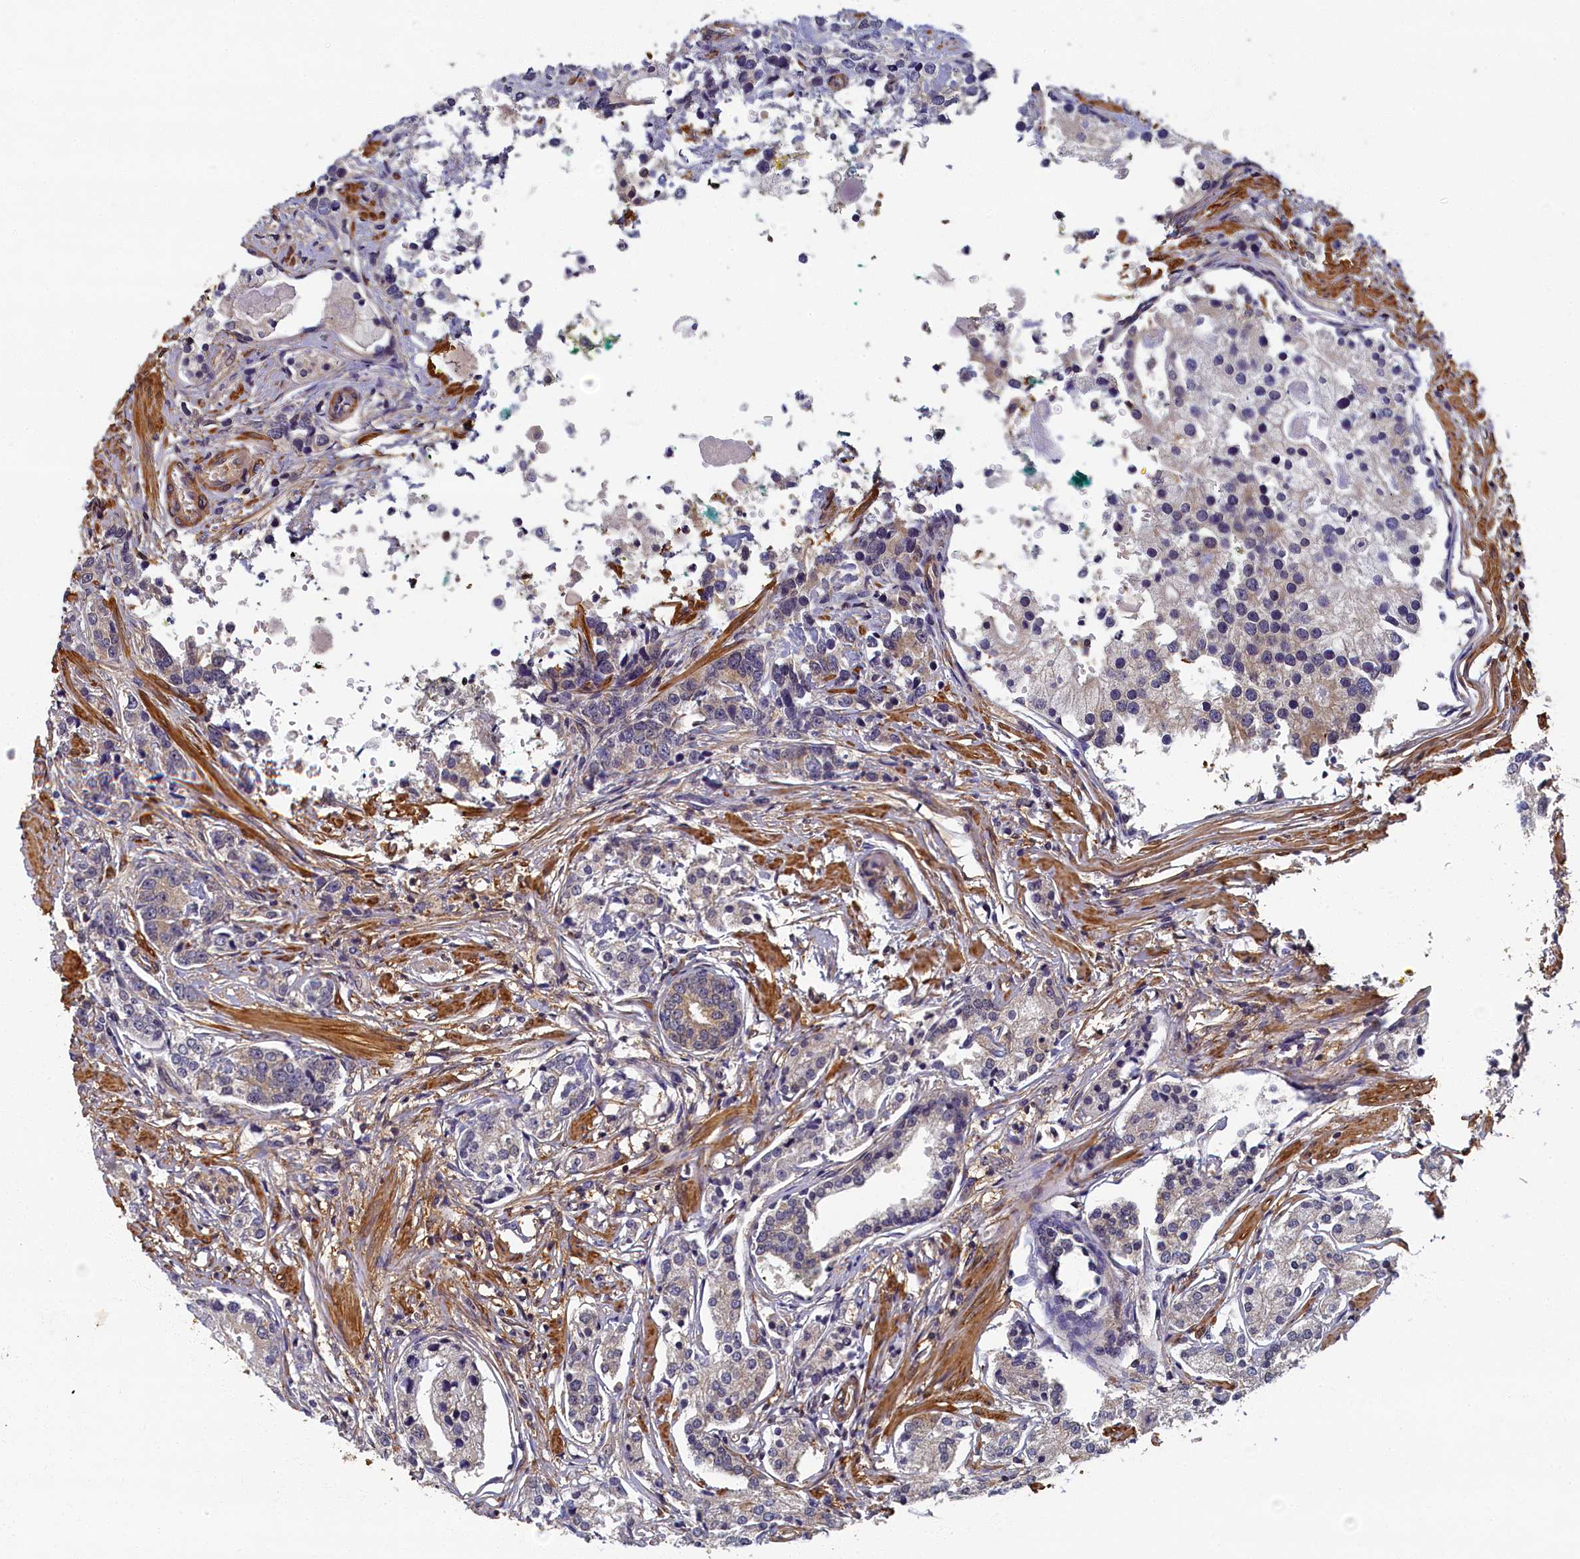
{"staining": {"intensity": "negative", "quantity": "none", "location": "none"}, "tissue": "prostate cancer", "cell_type": "Tumor cells", "image_type": "cancer", "snomed": [{"axis": "morphology", "description": "Adenocarcinoma, High grade"}, {"axis": "topography", "description": "Prostate"}], "caption": "Prostate adenocarcinoma (high-grade) stained for a protein using immunohistochemistry (IHC) demonstrates no staining tumor cells.", "gene": "TBCB", "patient": {"sex": "male", "age": 69}}